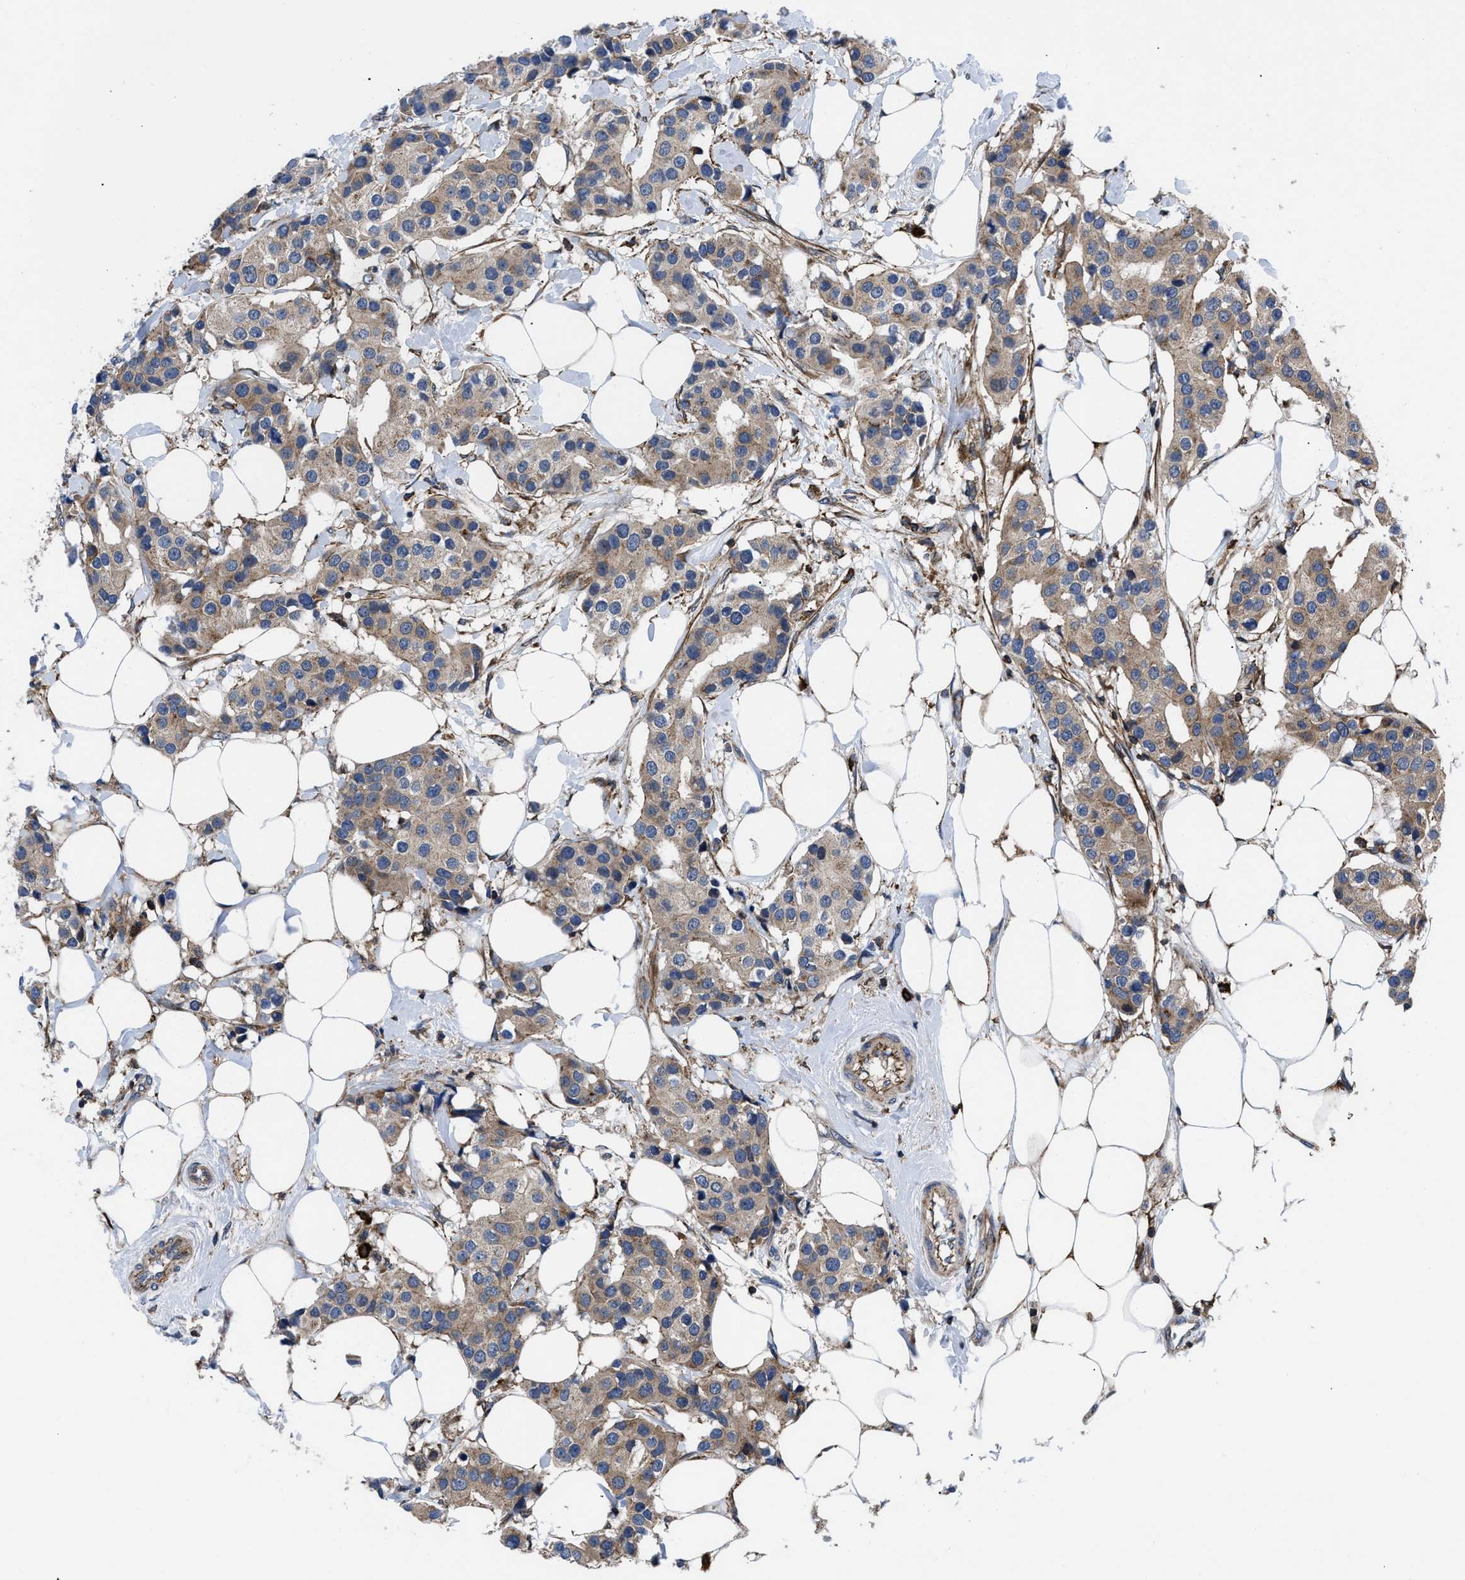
{"staining": {"intensity": "weak", "quantity": ">75%", "location": "cytoplasmic/membranous"}, "tissue": "breast cancer", "cell_type": "Tumor cells", "image_type": "cancer", "snomed": [{"axis": "morphology", "description": "Normal tissue, NOS"}, {"axis": "morphology", "description": "Duct carcinoma"}, {"axis": "topography", "description": "Breast"}], "caption": "Human breast cancer stained with a brown dye exhibits weak cytoplasmic/membranous positive staining in approximately >75% of tumor cells.", "gene": "SPAST", "patient": {"sex": "female", "age": 39}}